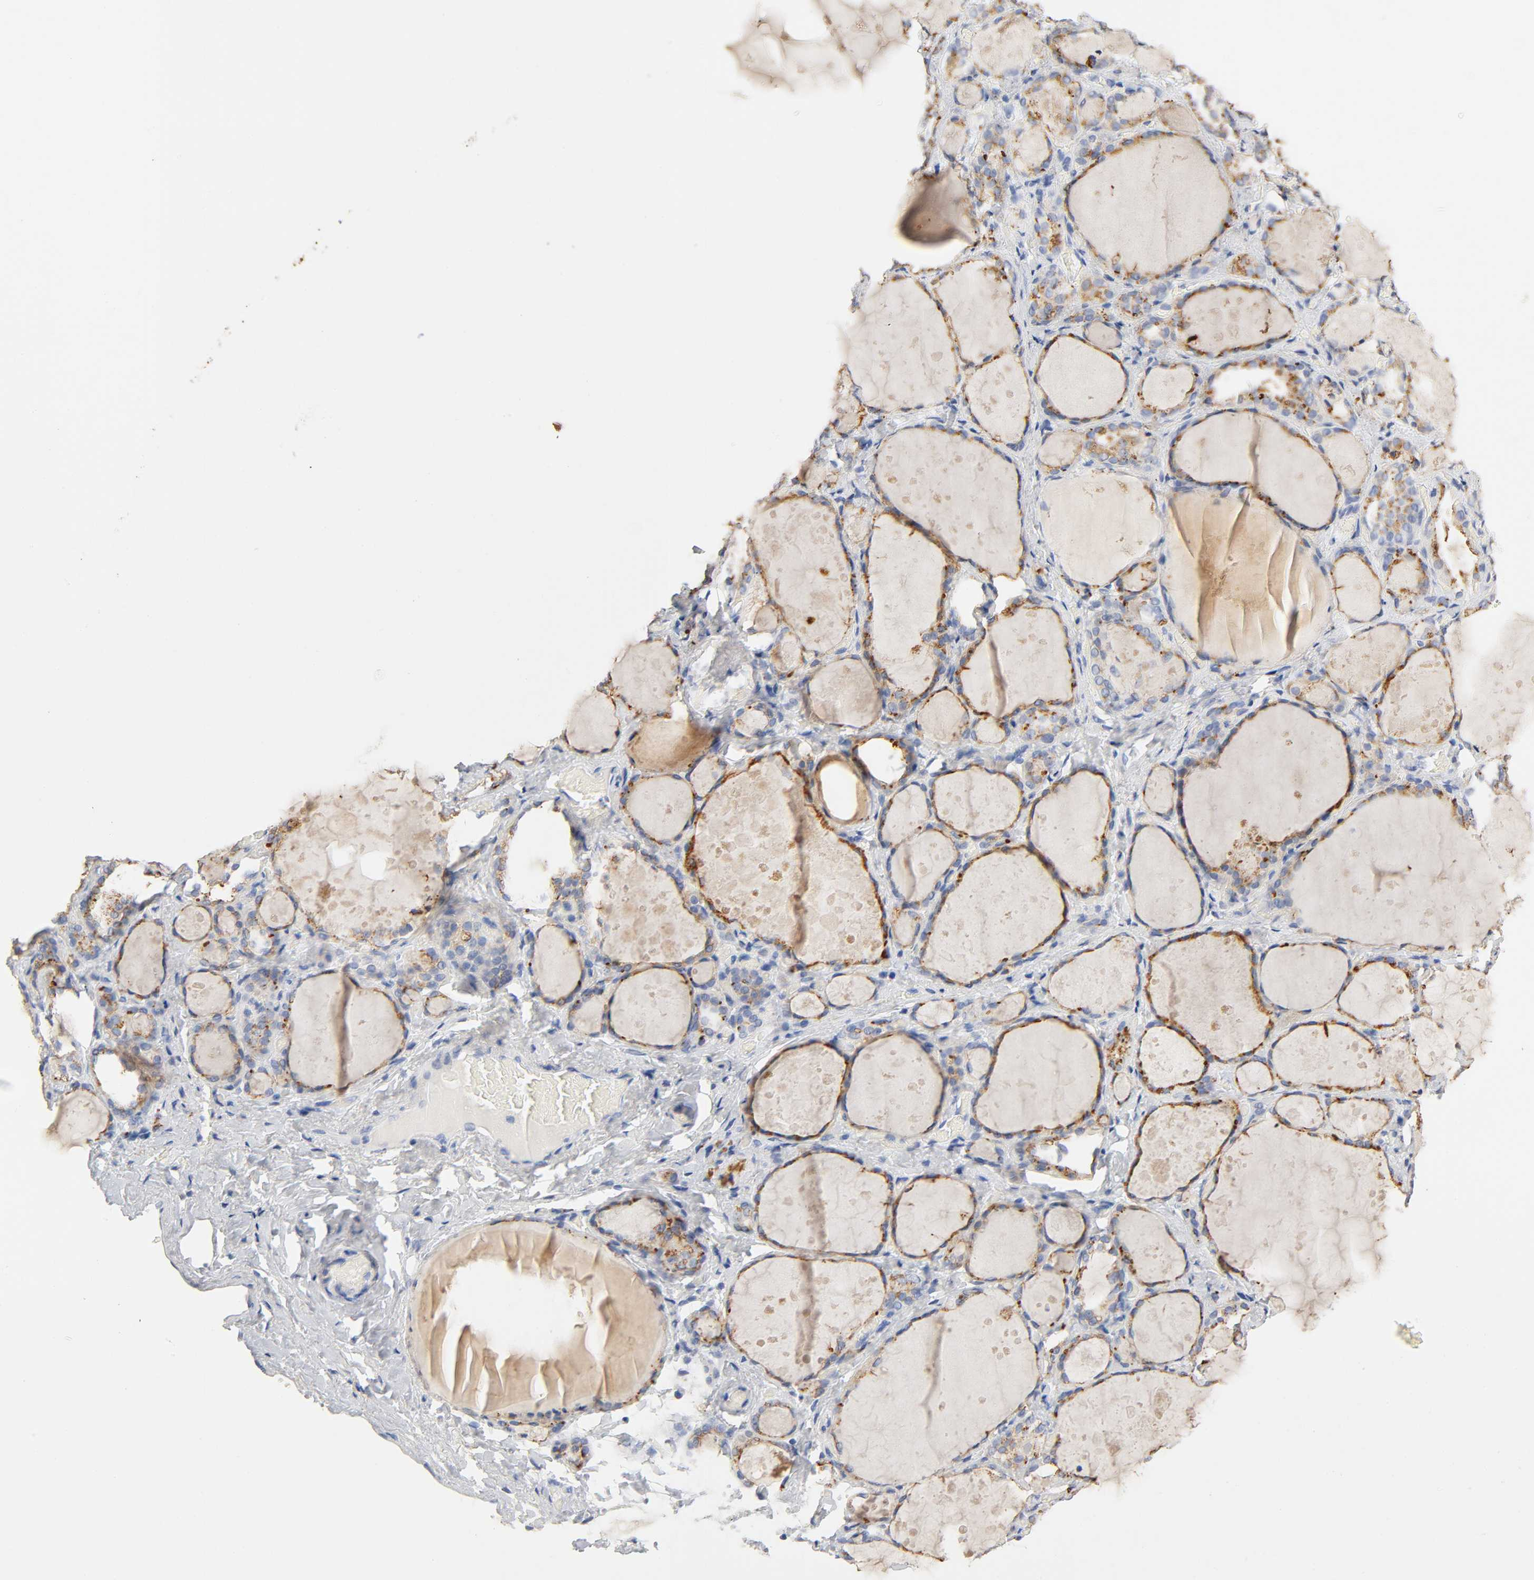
{"staining": {"intensity": "strong", "quantity": ">75%", "location": "cytoplasmic/membranous"}, "tissue": "thyroid gland", "cell_type": "Glandular cells", "image_type": "normal", "snomed": [{"axis": "morphology", "description": "Normal tissue, NOS"}, {"axis": "topography", "description": "Thyroid gland"}], "caption": "This image demonstrates immunohistochemistry (IHC) staining of normal thyroid gland, with high strong cytoplasmic/membranous staining in approximately >75% of glandular cells.", "gene": "PLP1", "patient": {"sex": "female", "age": 75}}